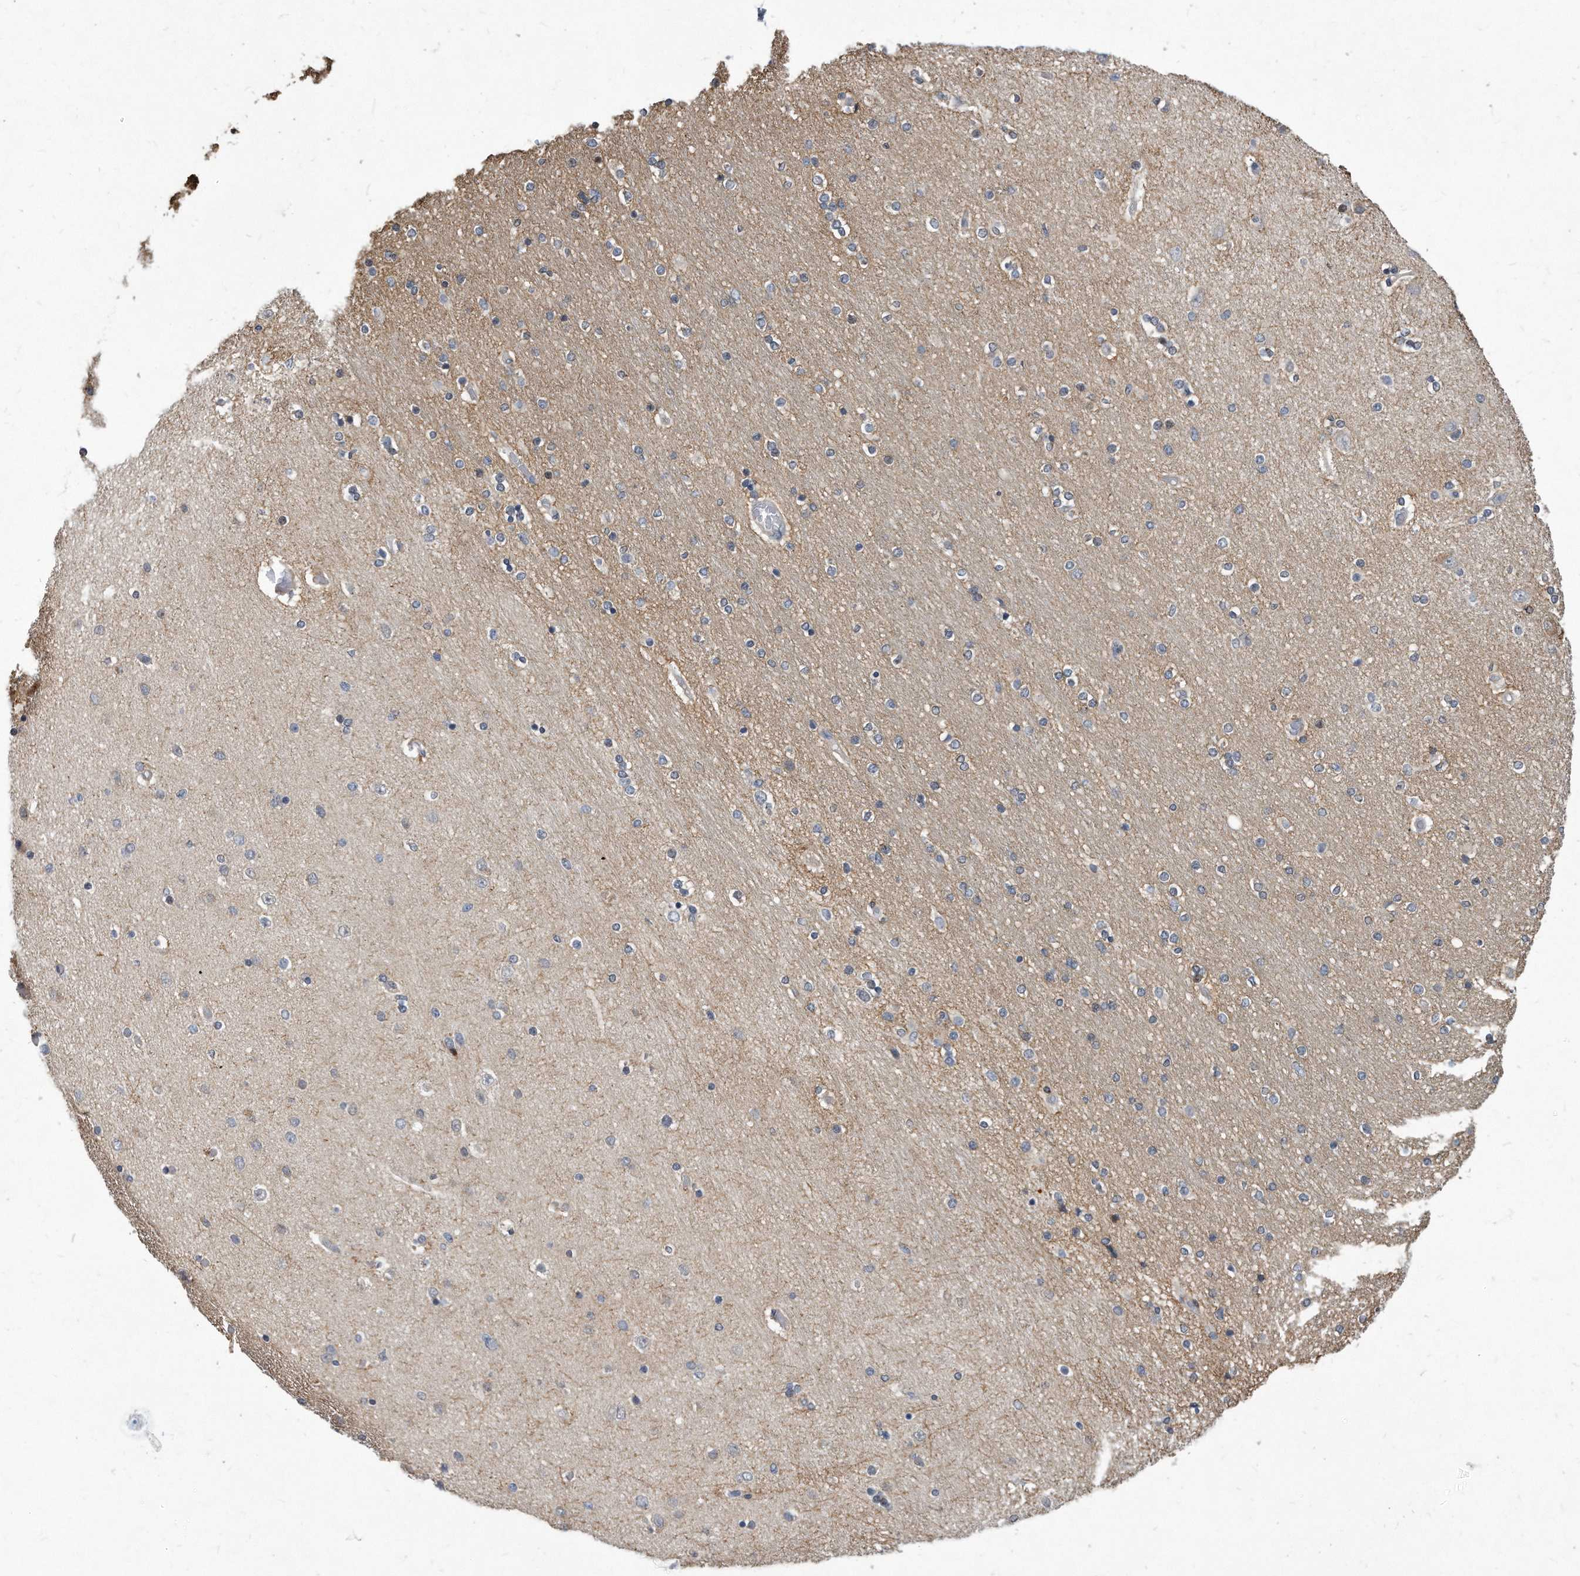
{"staining": {"intensity": "negative", "quantity": "none", "location": "none"}, "tissue": "hippocampus", "cell_type": "Glial cells", "image_type": "normal", "snomed": [{"axis": "morphology", "description": "Normal tissue, NOS"}, {"axis": "topography", "description": "Hippocampus"}], "caption": "This is a histopathology image of IHC staining of benign hippocampus, which shows no staining in glial cells. (DAB IHC, high magnification).", "gene": "ATG5", "patient": {"sex": "female", "age": 54}}